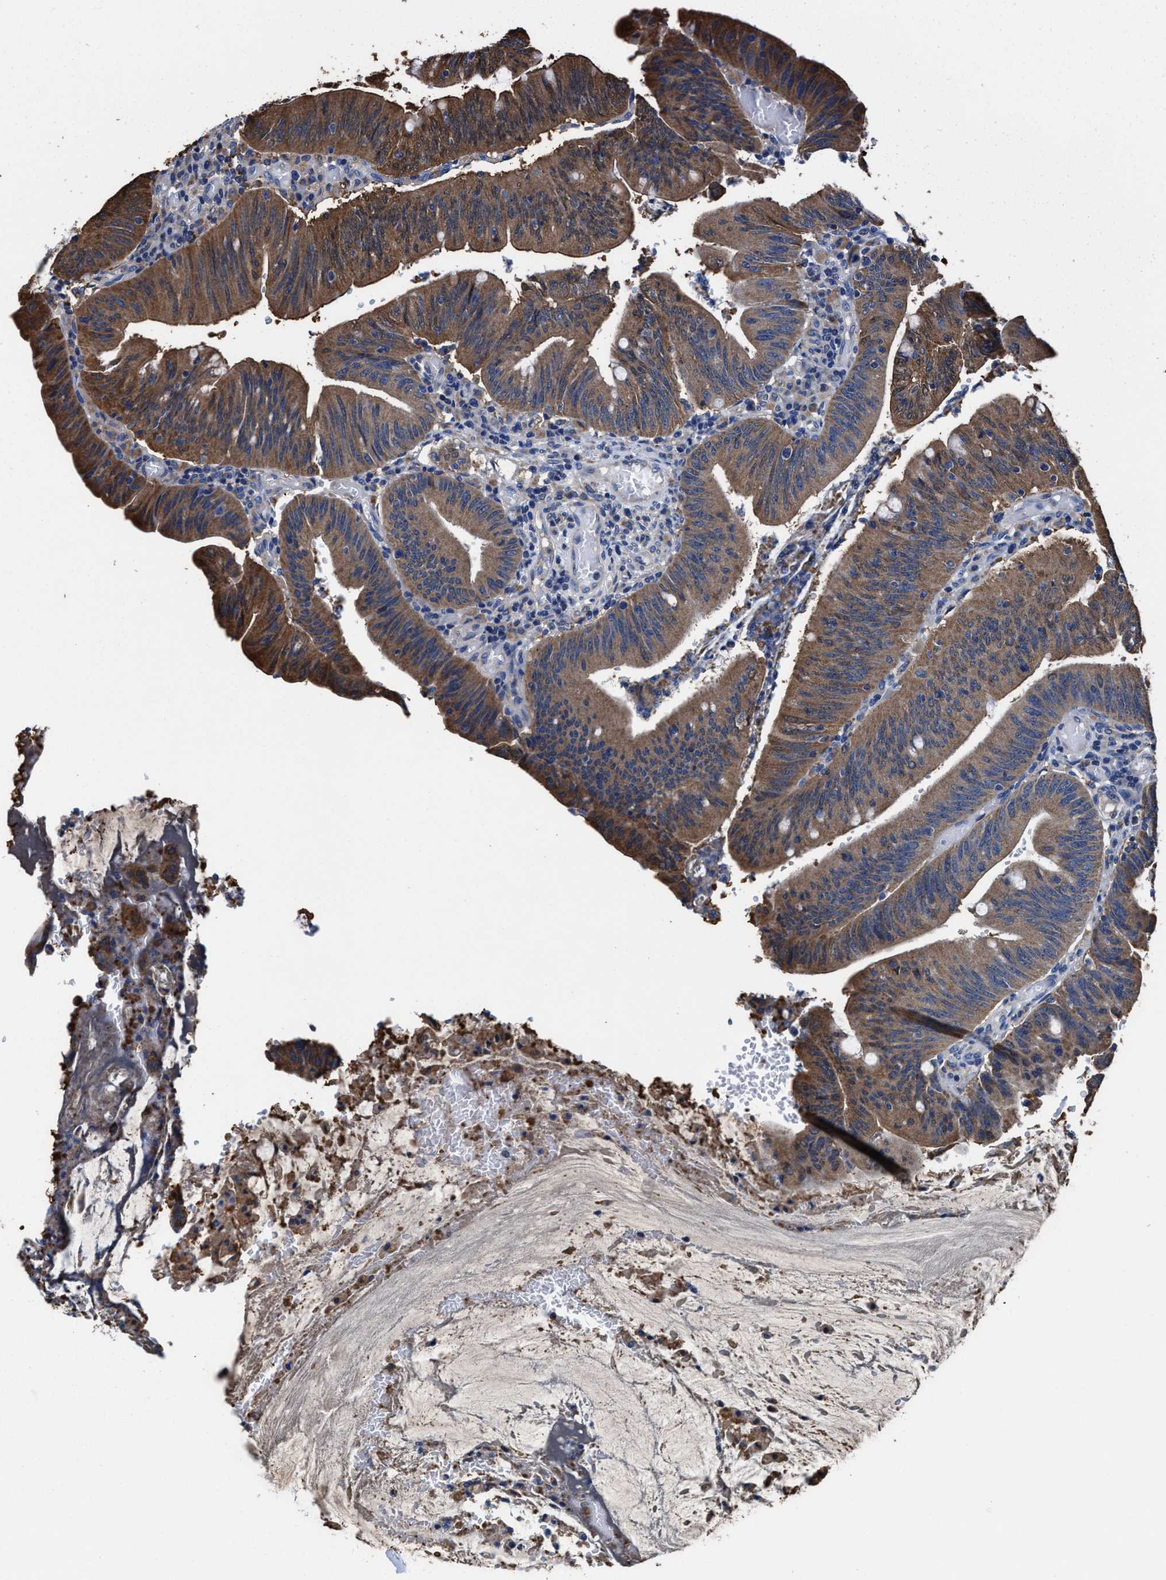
{"staining": {"intensity": "strong", "quantity": ">75%", "location": "cytoplasmic/membranous"}, "tissue": "colorectal cancer", "cell_type": "Tumor cells", "image_type": "cancer", "snomed": [{"axis": "morphology", "description": "Normal tissue, NOS"}, {"axis": "morphology", "description": "Adenocarcinoma, NOS"}, {"axis": "topography", "description": "Rectum"}], "caption": "DAB (3,3'-diaminobenzidine) immunohistochemical staining of human colorectal cancer (adenocarcinoma) shows strong cytoplasmic/membranous protein expression in approximately >75% of tumor cells.", "gene": "TMEM30A", "patient": {"sex": "female", "age": 66}}